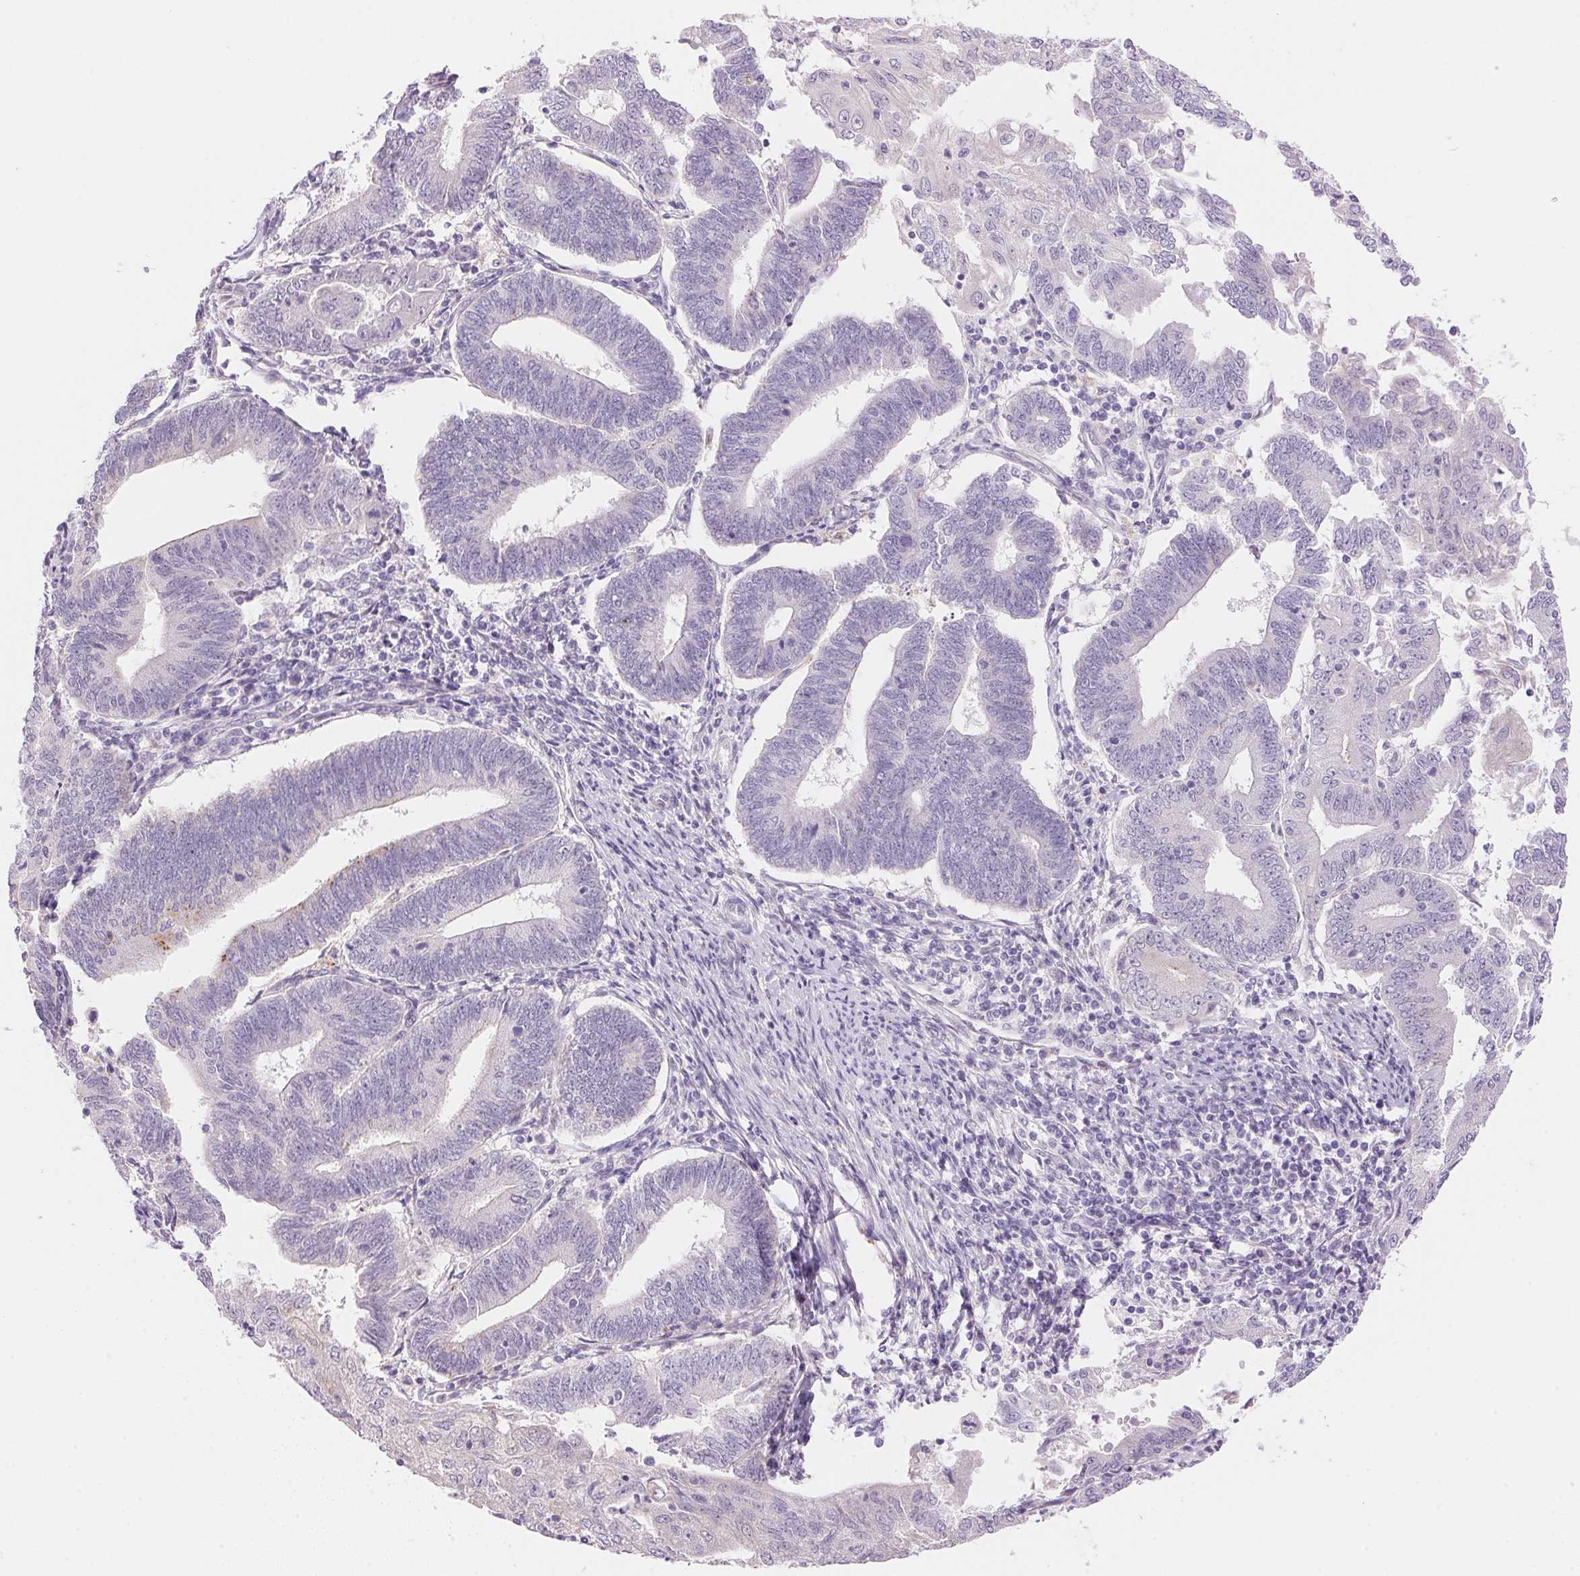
{"staining": {"intensity": "negative", "quantity": "none", "location": "none"}, "tissue": "endometrial cancer", "cell_type": "Tumor cells", "image_type": "cancer", "snomed": [{"axis": "morphology", "description": "Adenocarcinoma, NOS"}, {"axis": "topography", "description": "Endometrium"}], "caption": "An IHC micrograph of endometrial cancer (adenocarcinoma) is shown. There is no staining in tumor cells of endometrial cancer (adenocarcinoma). (Stains: DAB IHC with hematoxylin counter stain, Microscopy: brightfield microscopy at high magnification).", "gene": "TEKT1", "patient": {"sex": "female", "age": 70}}